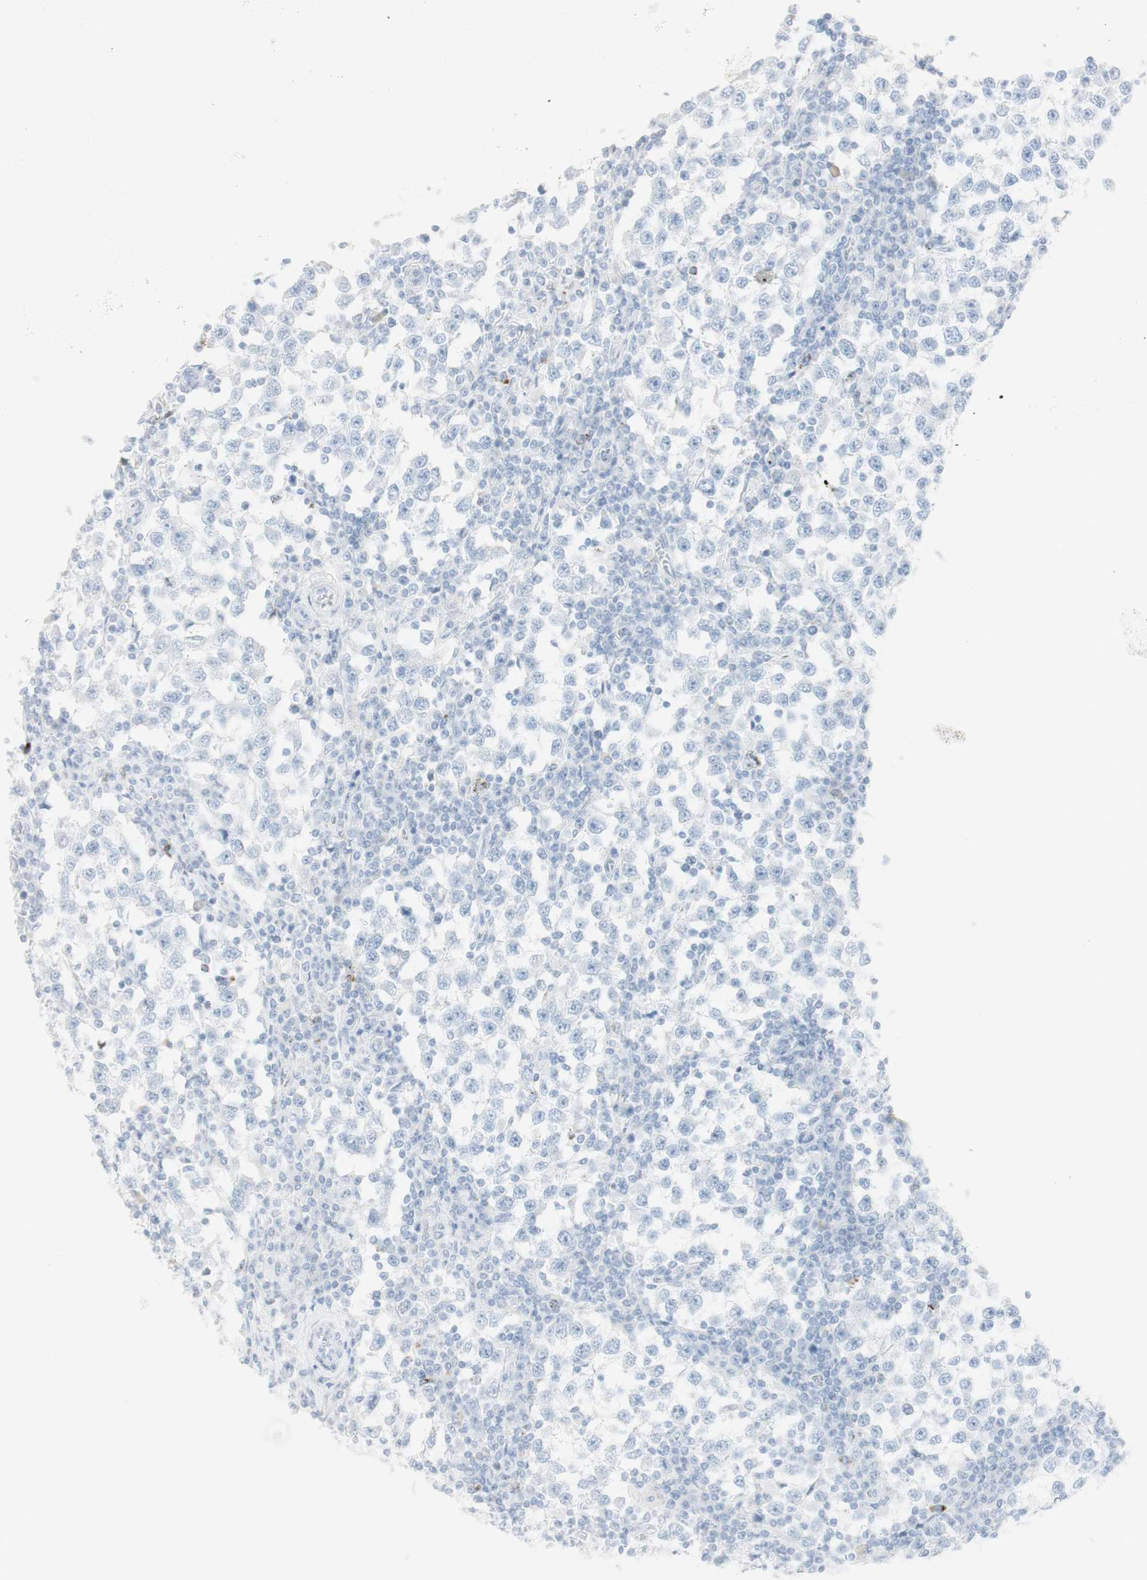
{"staining": {"intensity": "negative", "quantity": "none", "location": "none"}, "tissue": "testis cancer", "cell_type": "Tumor cells", "image_type": "cancer", "snomed": [{"axis": "morphology", "description": "Seminoma, NOS"}, {"axis": "topography", "description": "Testis"}], "caption": "The image demonstrates no significant staining in tumor cells of testis seminoma.", "gene": "NAPSA", "patient": {"sex": "male", "age": 65}}